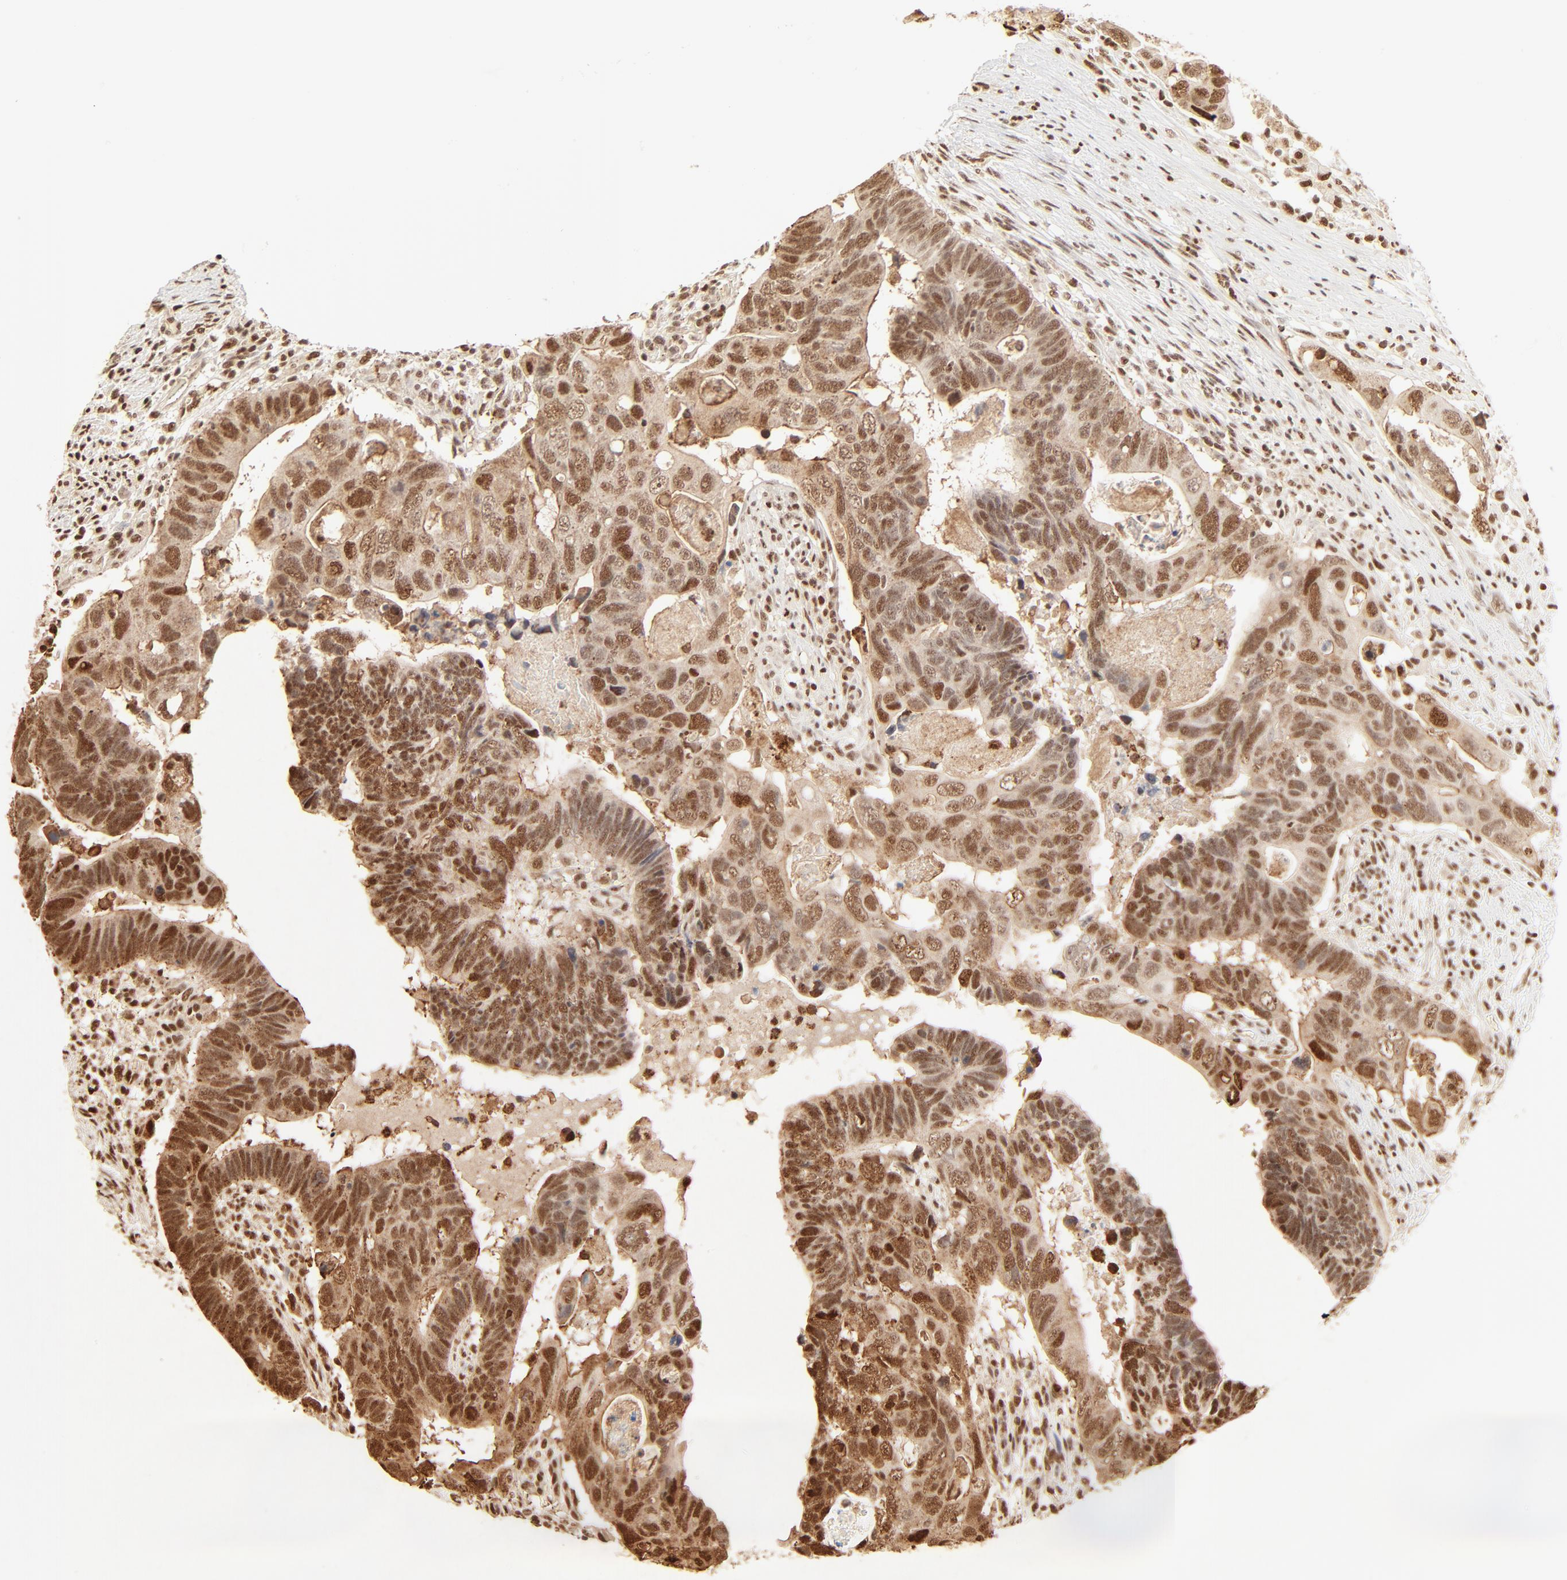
{"staining": {"intensity": "strong", "quantity": ">75%", "location": "cytoplasmic/membranous,nuclear"}, "tissue": "colorectal cancer", "cell_type": "Tumor cells", "image_type": "cancer", "snomed": [{"axis": "morphology", "description": "Adenocarcinoma, NOS"}, {"axis": "topography", "description": "Rectum"}], "caption": "IHC image of adenocarcinoma (colorectal) stained for a protein (brown), which reveals high levels of strong cytoplasmic/membranous and nuclear expression in about >75% of tumor cells.", "gene": "FAM50A", "patient": {"sex": "male", "age": 53}}